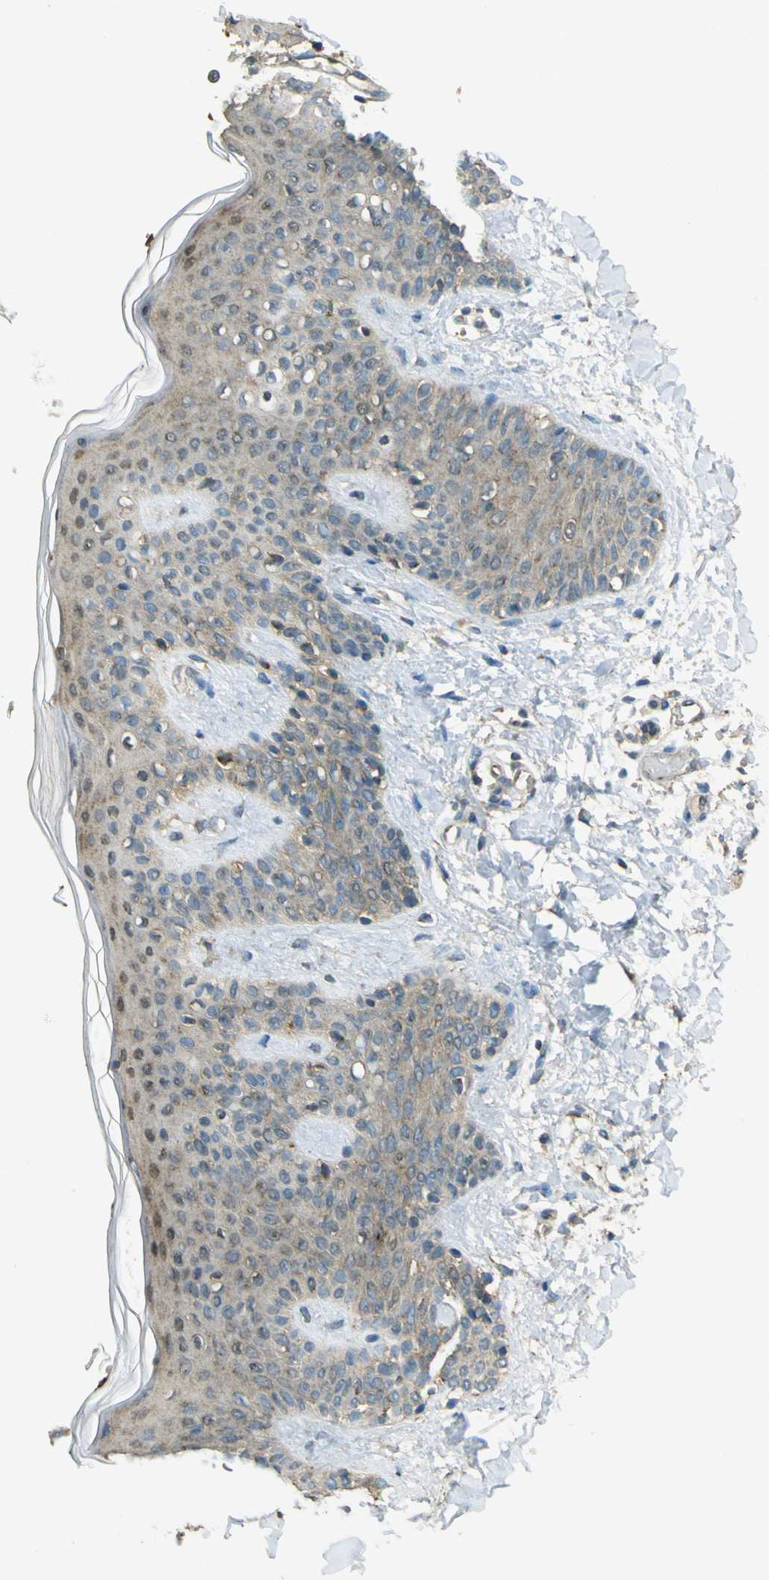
{"staining": {"intensity": "negative", "quantity": "none", "location": "none"}, "tissue": "skin", "cell_type": "Fibroblasts", "image_type": "normal", "snomed": [{"axis": "morphology", "description": "Normal tissue, NOS"}, {"axis": "topography", "description": "Skin"}], "caption": "Immunohistochemistry (IHC) micrograph of unremarkable skin stained for a protein (brown), which exhibits no staining in fibroblasts.", "gene": "GOLGA1", "patient": {"sex": "male", "age": 16}}